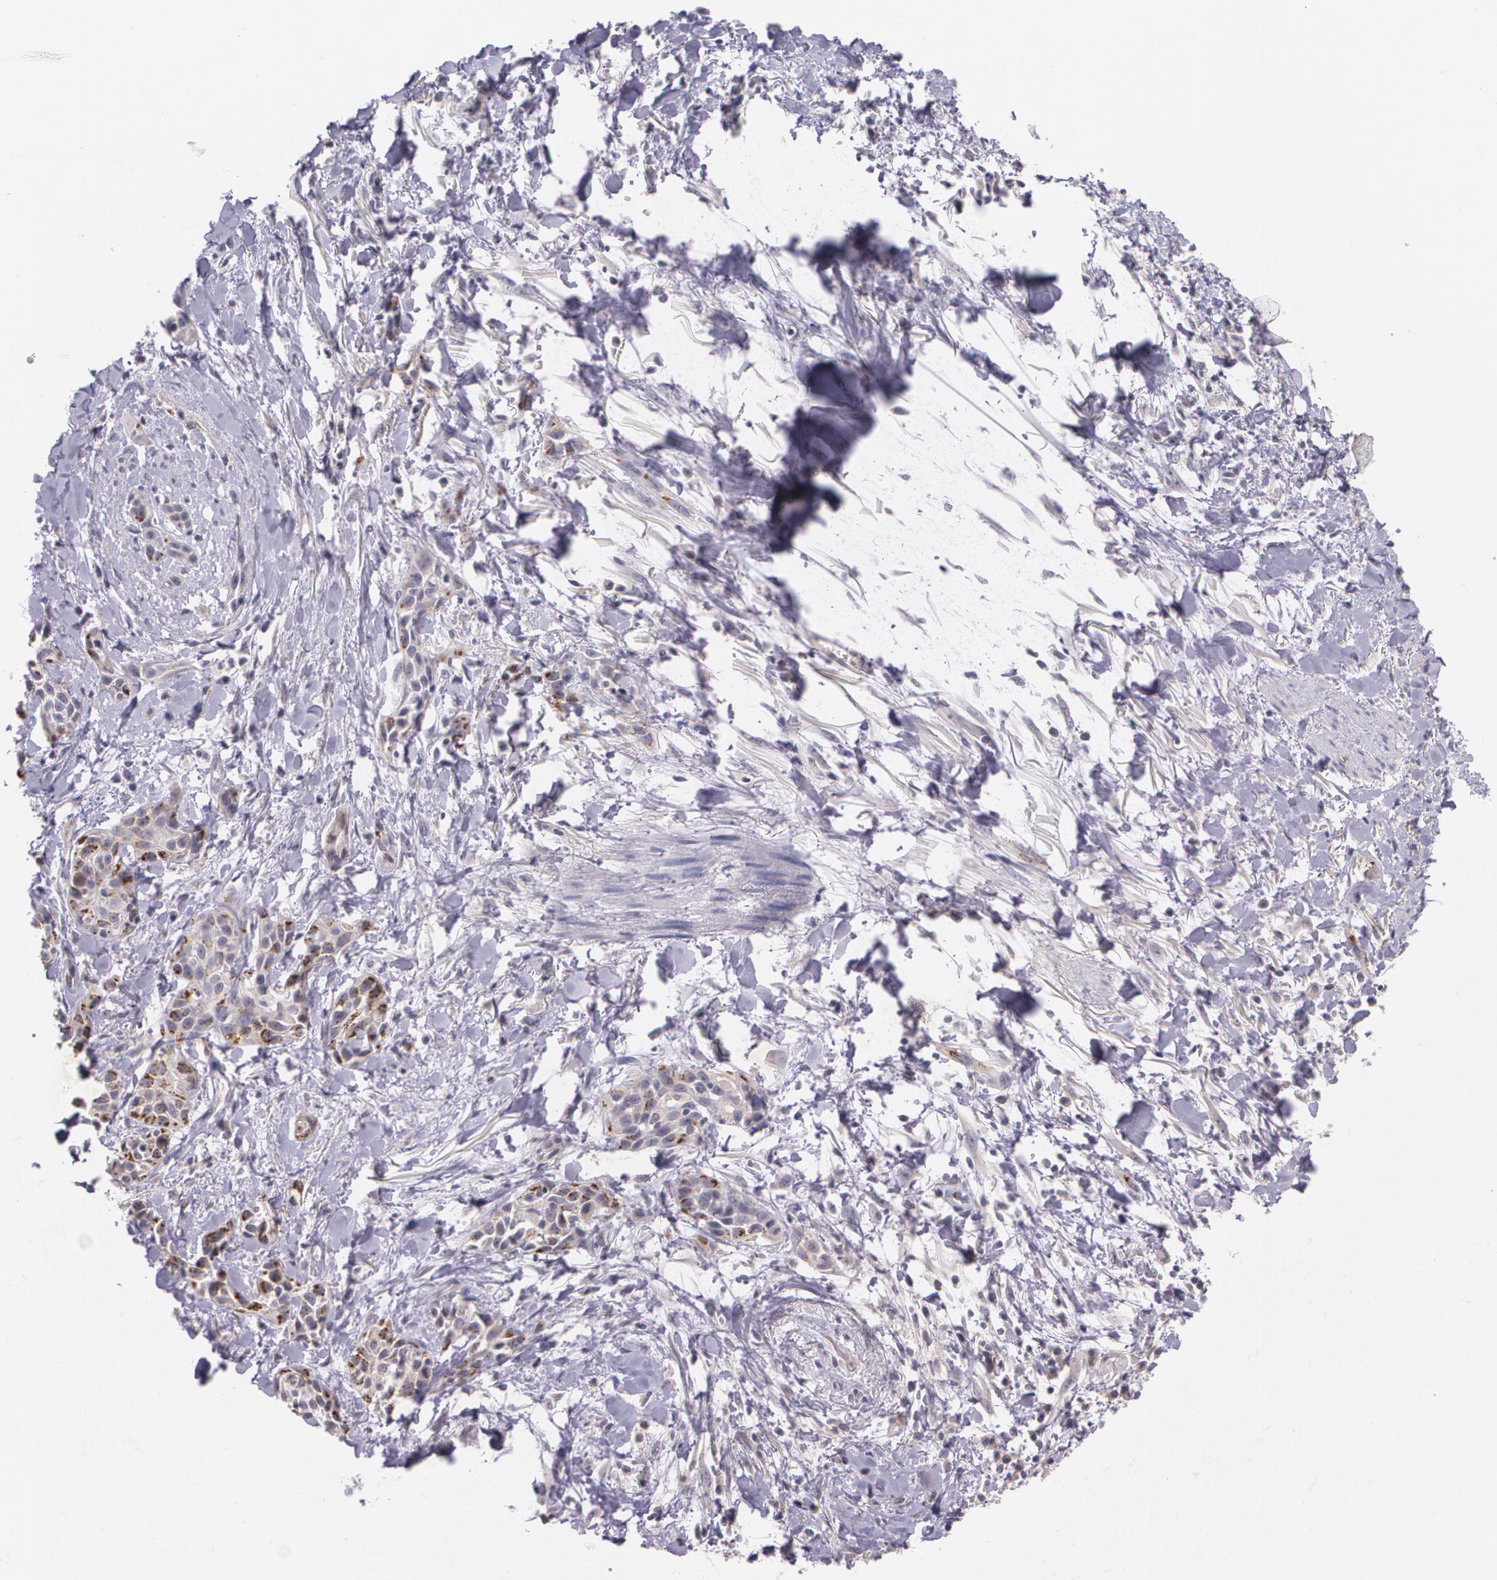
{"staining": {"intensity": "weak", "quantity": ">75%", "location": "cytoplasmic/membranous"}, "tissue": "skin cancer", "cell_type": "Tumor cells", "image_type": "cancer", "snomed": [{"axis": "morphology", "description": "Squamous cell carcinoma, NOS"}, {"axis": "topography", "description": "Skin"}, {"axis": "topography", "description": "Anal"}], "caption": "Skin cancer stained with DAB IHC displays low levels of weak cytoplasmic/membranous positivity in approximately >75% of tumor cells. (DAB (3,3'-diaminobenzidine) = brown stain, brightfield microscopy at high magnification).", "gene": "TM4SF1", "patient": {"sex": "male", "age": 64}}